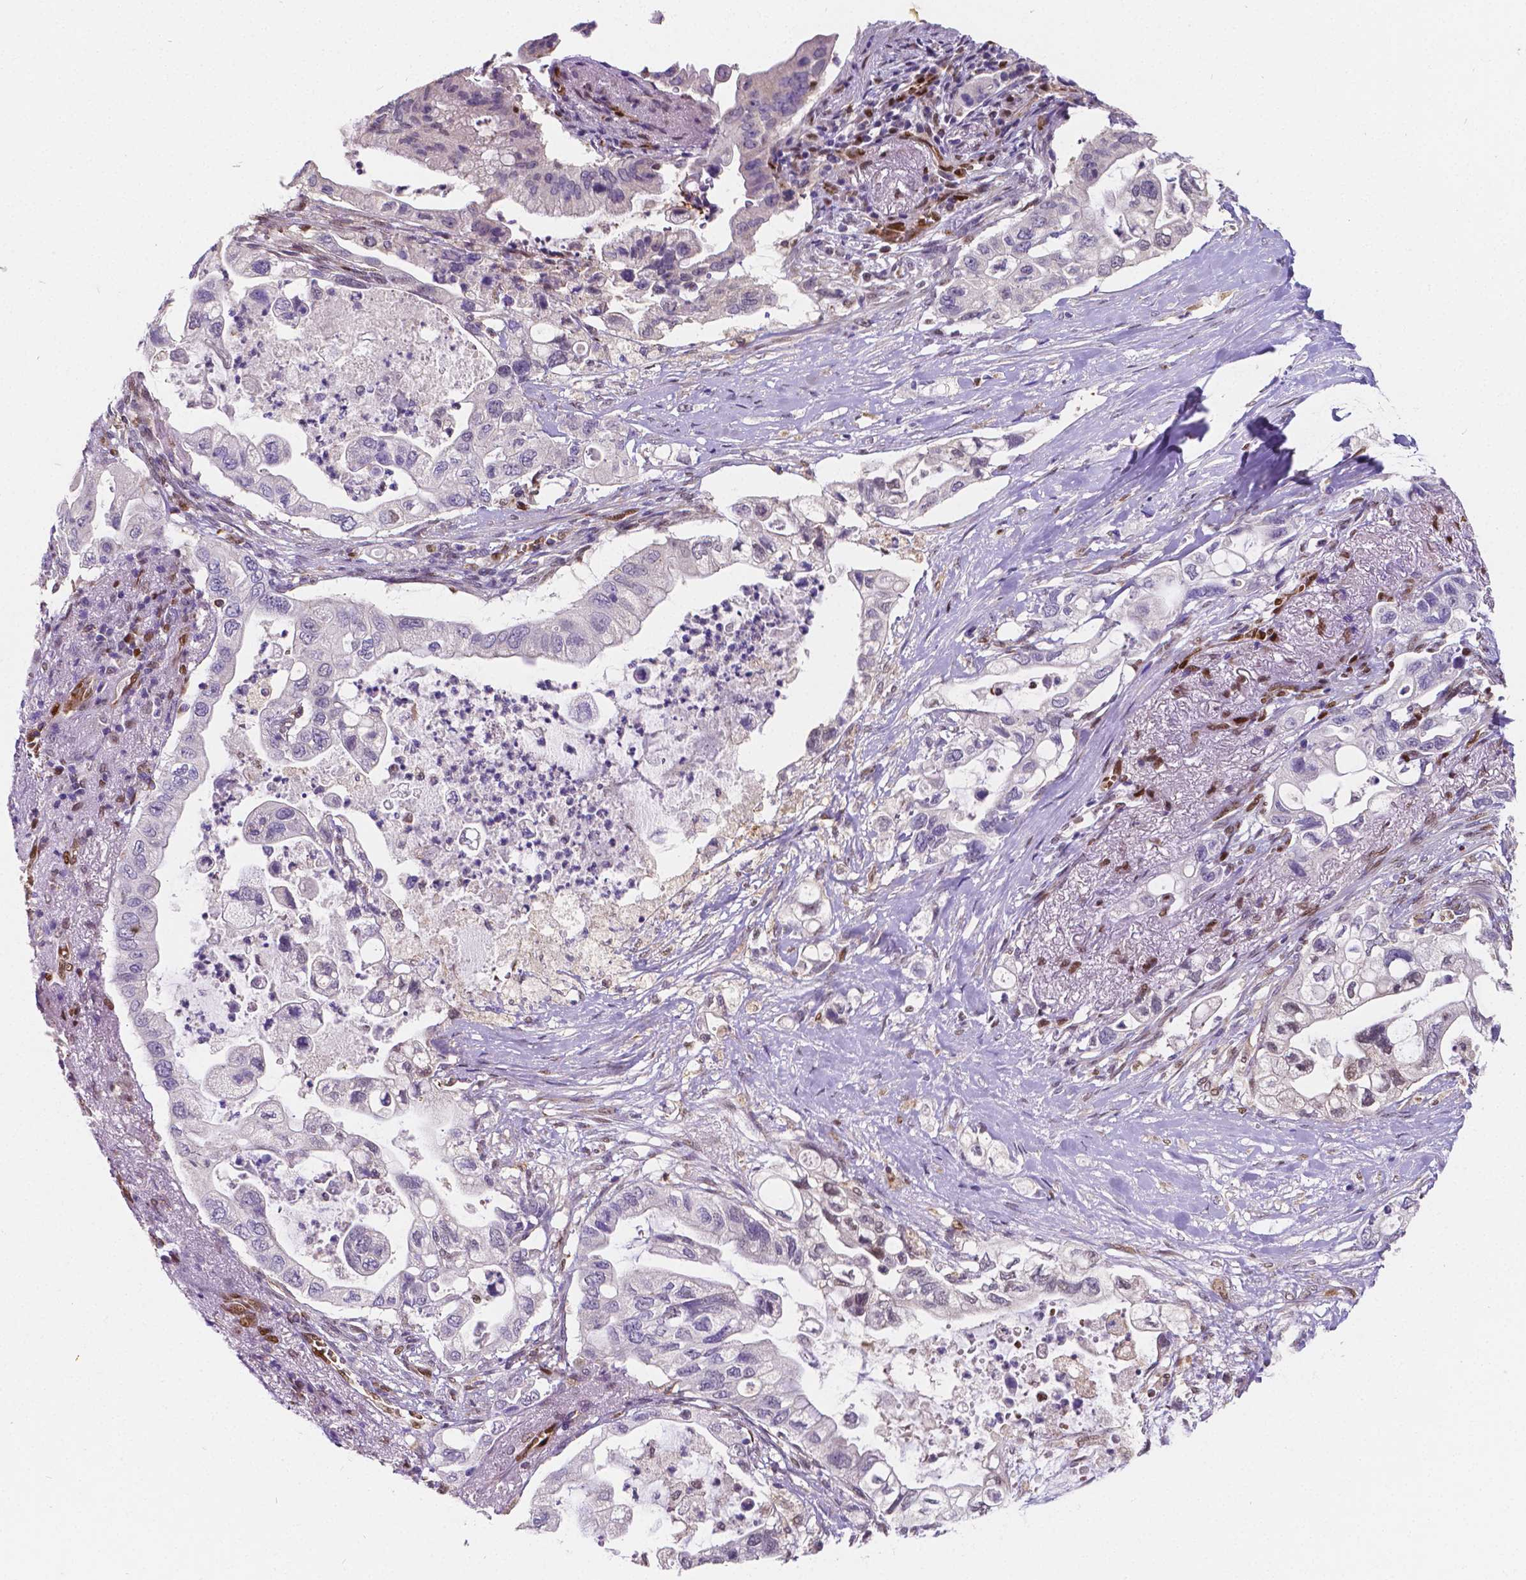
{"staining": {"intensity": "moderate", "quantity": "<25%", "location": "cytoplasmic/membranous"}, "tissue": "pancreatic cancer", "cell_type": "Tumor cells", "image_type": "cancer", "snomed": [{"axis": "morphology", "description": "Adenocarcinoma, NOS"}, {"axis": "topography", "description": "Pancreas"}], "caption": "Immunohistochemistry (IHC) histopathology image of pancreatic cancer stained for a protein (brown), which exhibits low levels of moderate cytoplasmic/membranous expression in about <25% of tumor cells.", "gene": "MEF2C", "patient": {"sex": "female", "age": 72}}